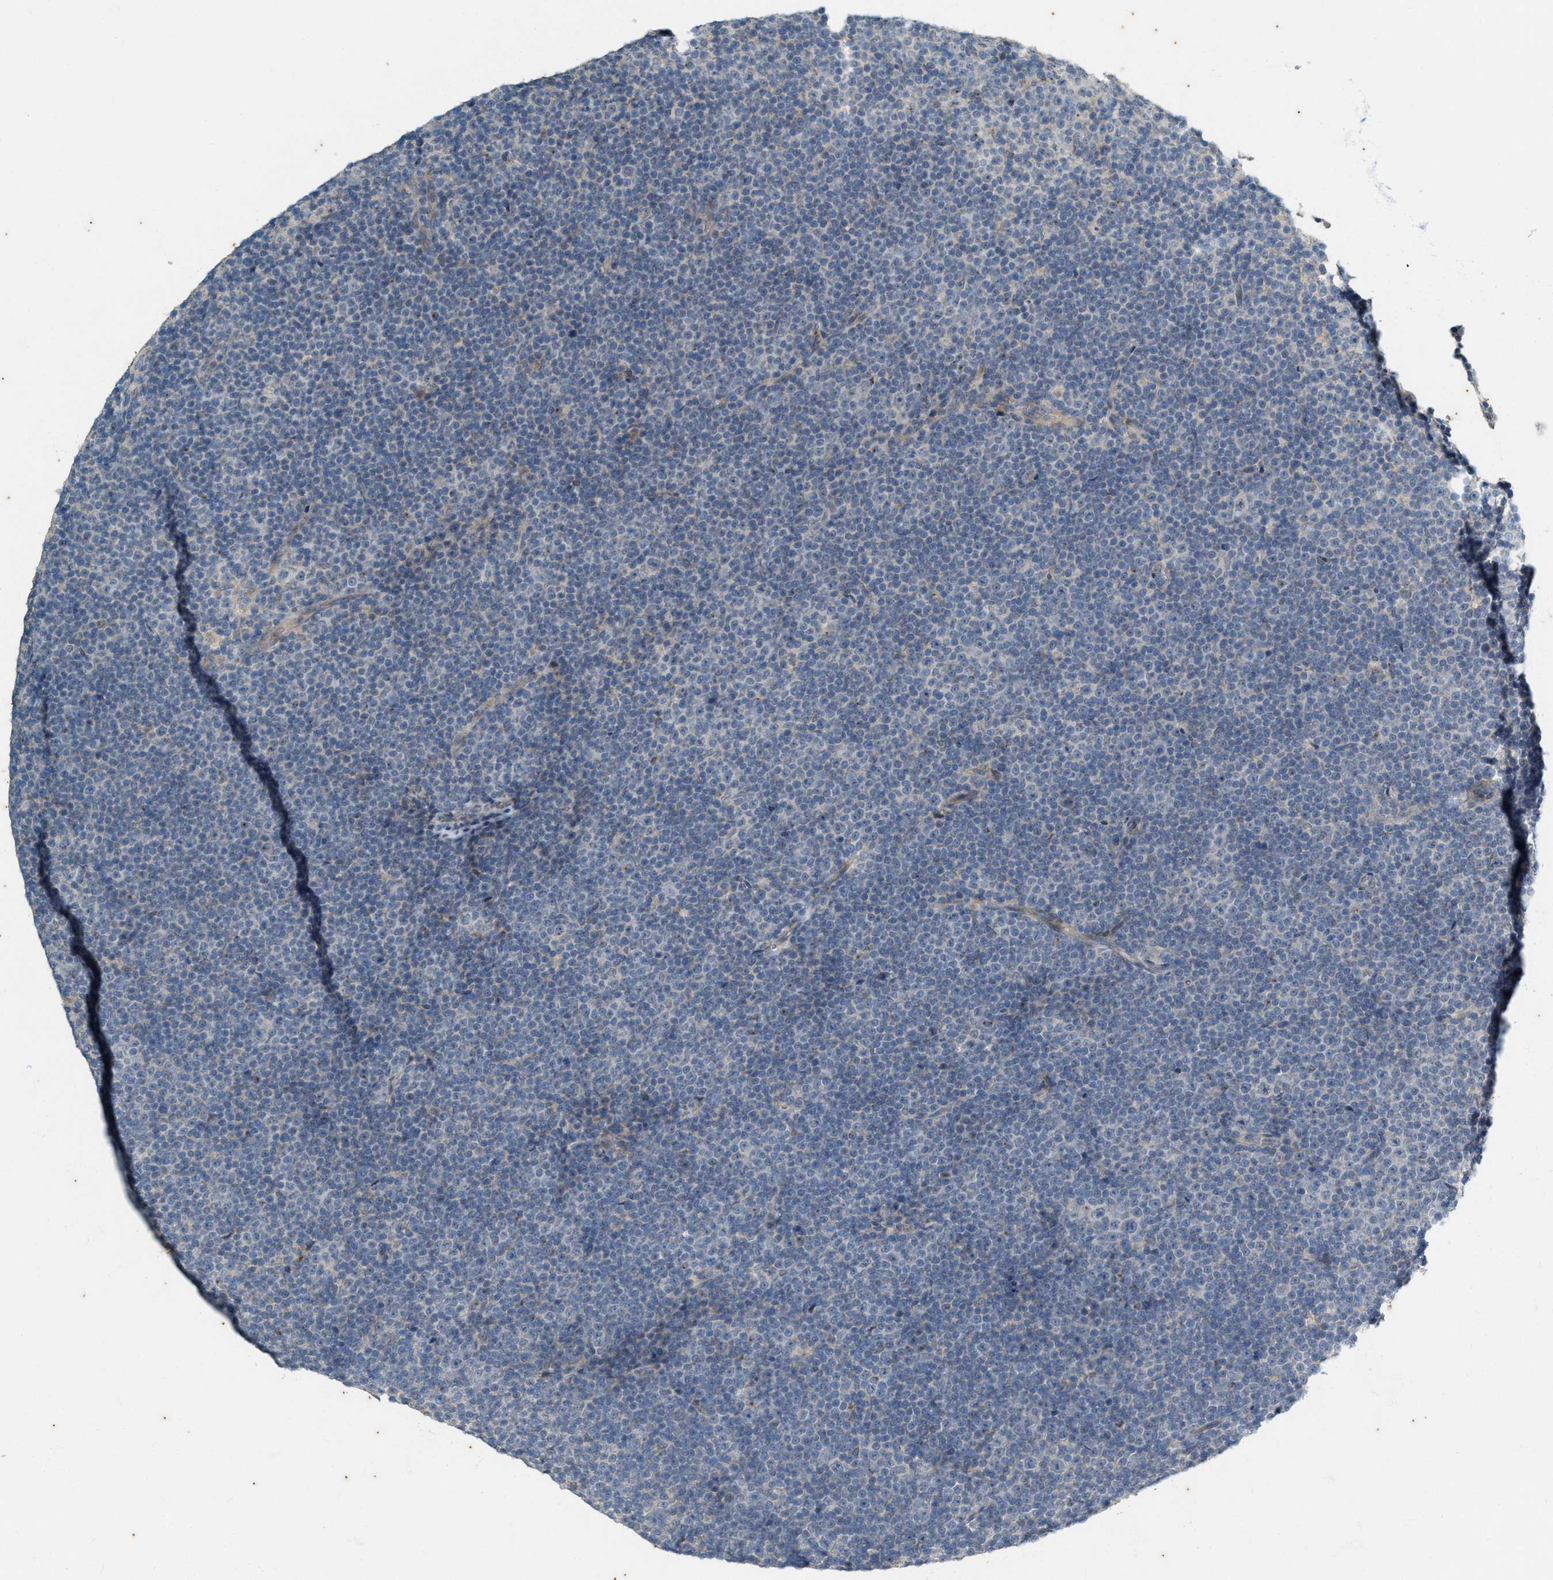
{"staining": {"intensity": "negative", "quantity": "none", "location": "none"}, "tissue": "lymphoma", "cell_type": "Tumor cells", "image_type": "cancer", "snomed": [{"axis": "morphology", "description": "Malignant lymphoma, non-Hodgkin's type, Low grade"}, {"axis": "topography", "description": "Lymph node"}], "caption": "Tumor cells are negative for brown protein staining in lymphoma.", "gene": "CHPF2", "patient": {"sex": "female", "age": 67}}